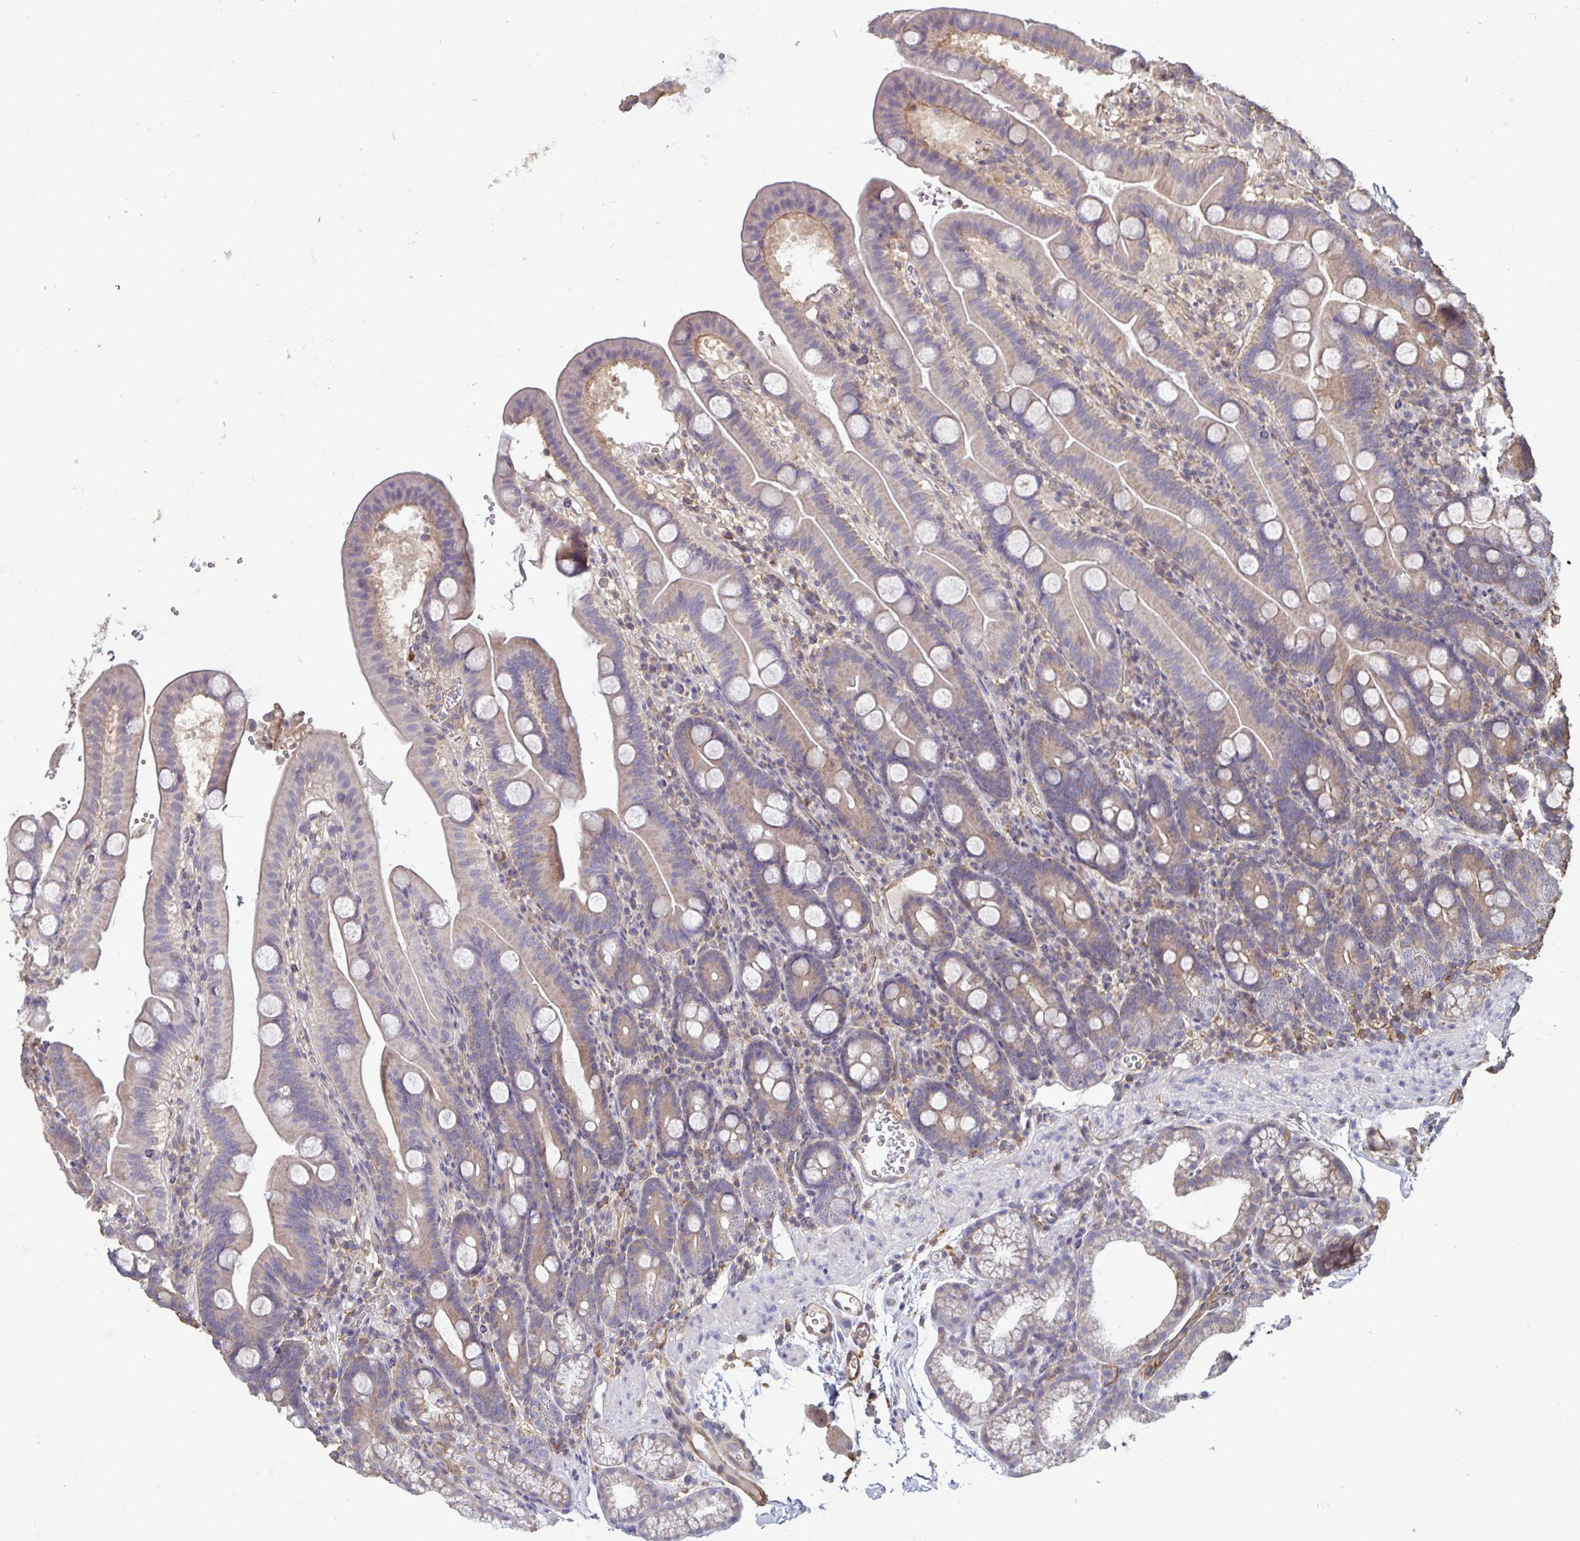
{"staining": {"intensity": "weak", "quantity": "<25%", "location": "cytoplasmic/membranous"}, "tissue": "duodenum", "cell_type": "Glandular cells", "image_type": "normal", "snomed": [{"axis": "morphology", "description": "Normal tissue, NOS"}, {"axis": "topography", "description": "Duodenum"}], "caption": "Immunohistochemistry image of normal human duodenum stained for a protein (brown), which reveals no staining in glandular cells.", "gene": "ISCU", "patient": {"sex": "male", "age": 59}}